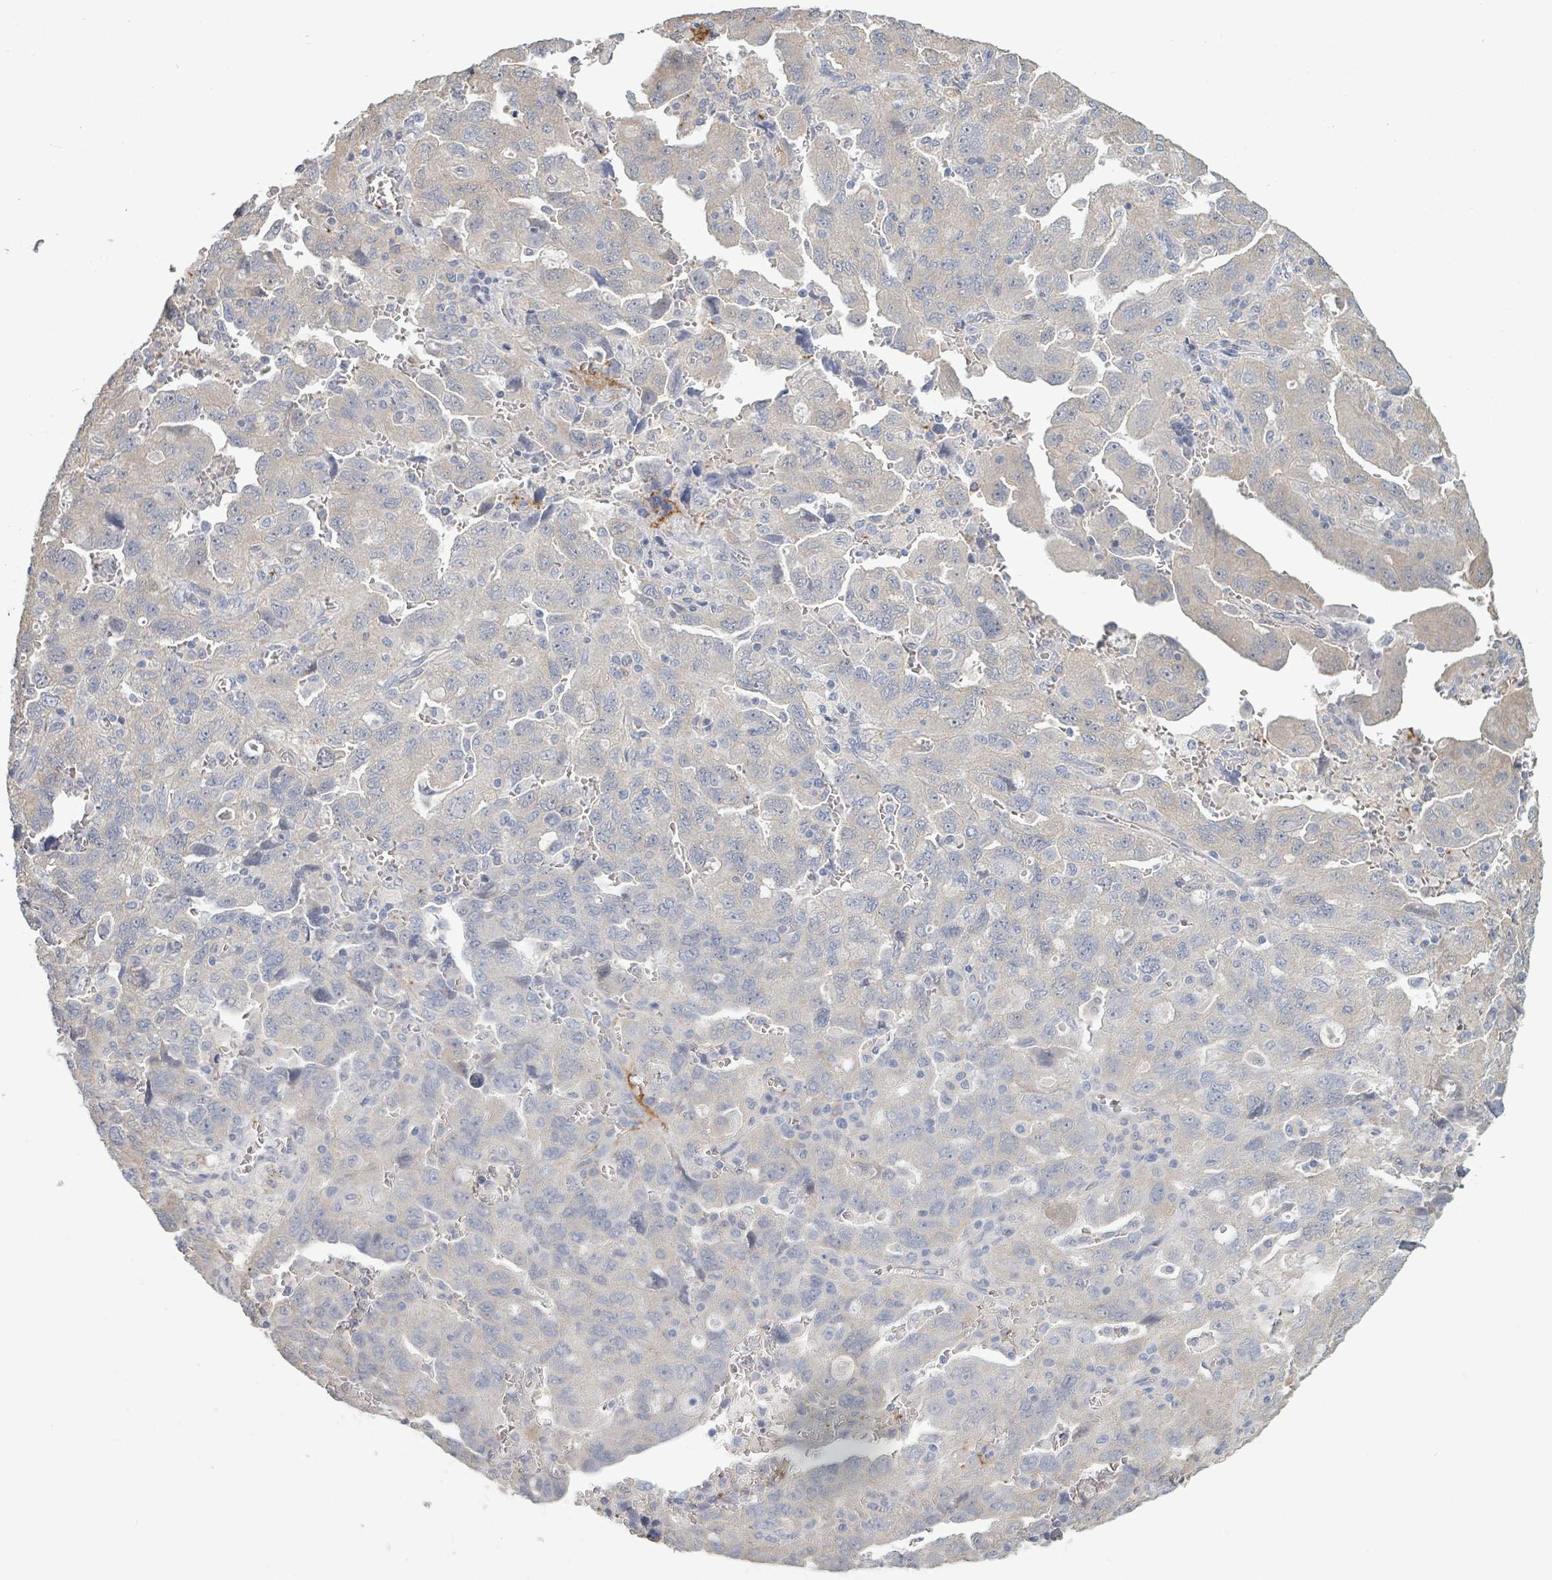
{"staining": {"intensity": "negative", "quantity": "none", "location": "none"}, "tissue": "ovarian cancer", "cell_type": "Tumor cells", "image_type": "cancer", "snomed": [{"axis": "morphology", "description": "Carcinoma, NOS"}, {"axis": "morphology", "description": "Cystadenocarcinoma, serous, NOS"}, {"axis": "topography", "description": "Ovary"}], "caption": "This micrograph is of ovarian carcinoma stained with IHC to label a protein in brown with the nuclei are counter-stained blue. There is no positivity in tumor cells.", "gene": "PLAUR", "patient": {"sex": "female", "age": 69}}